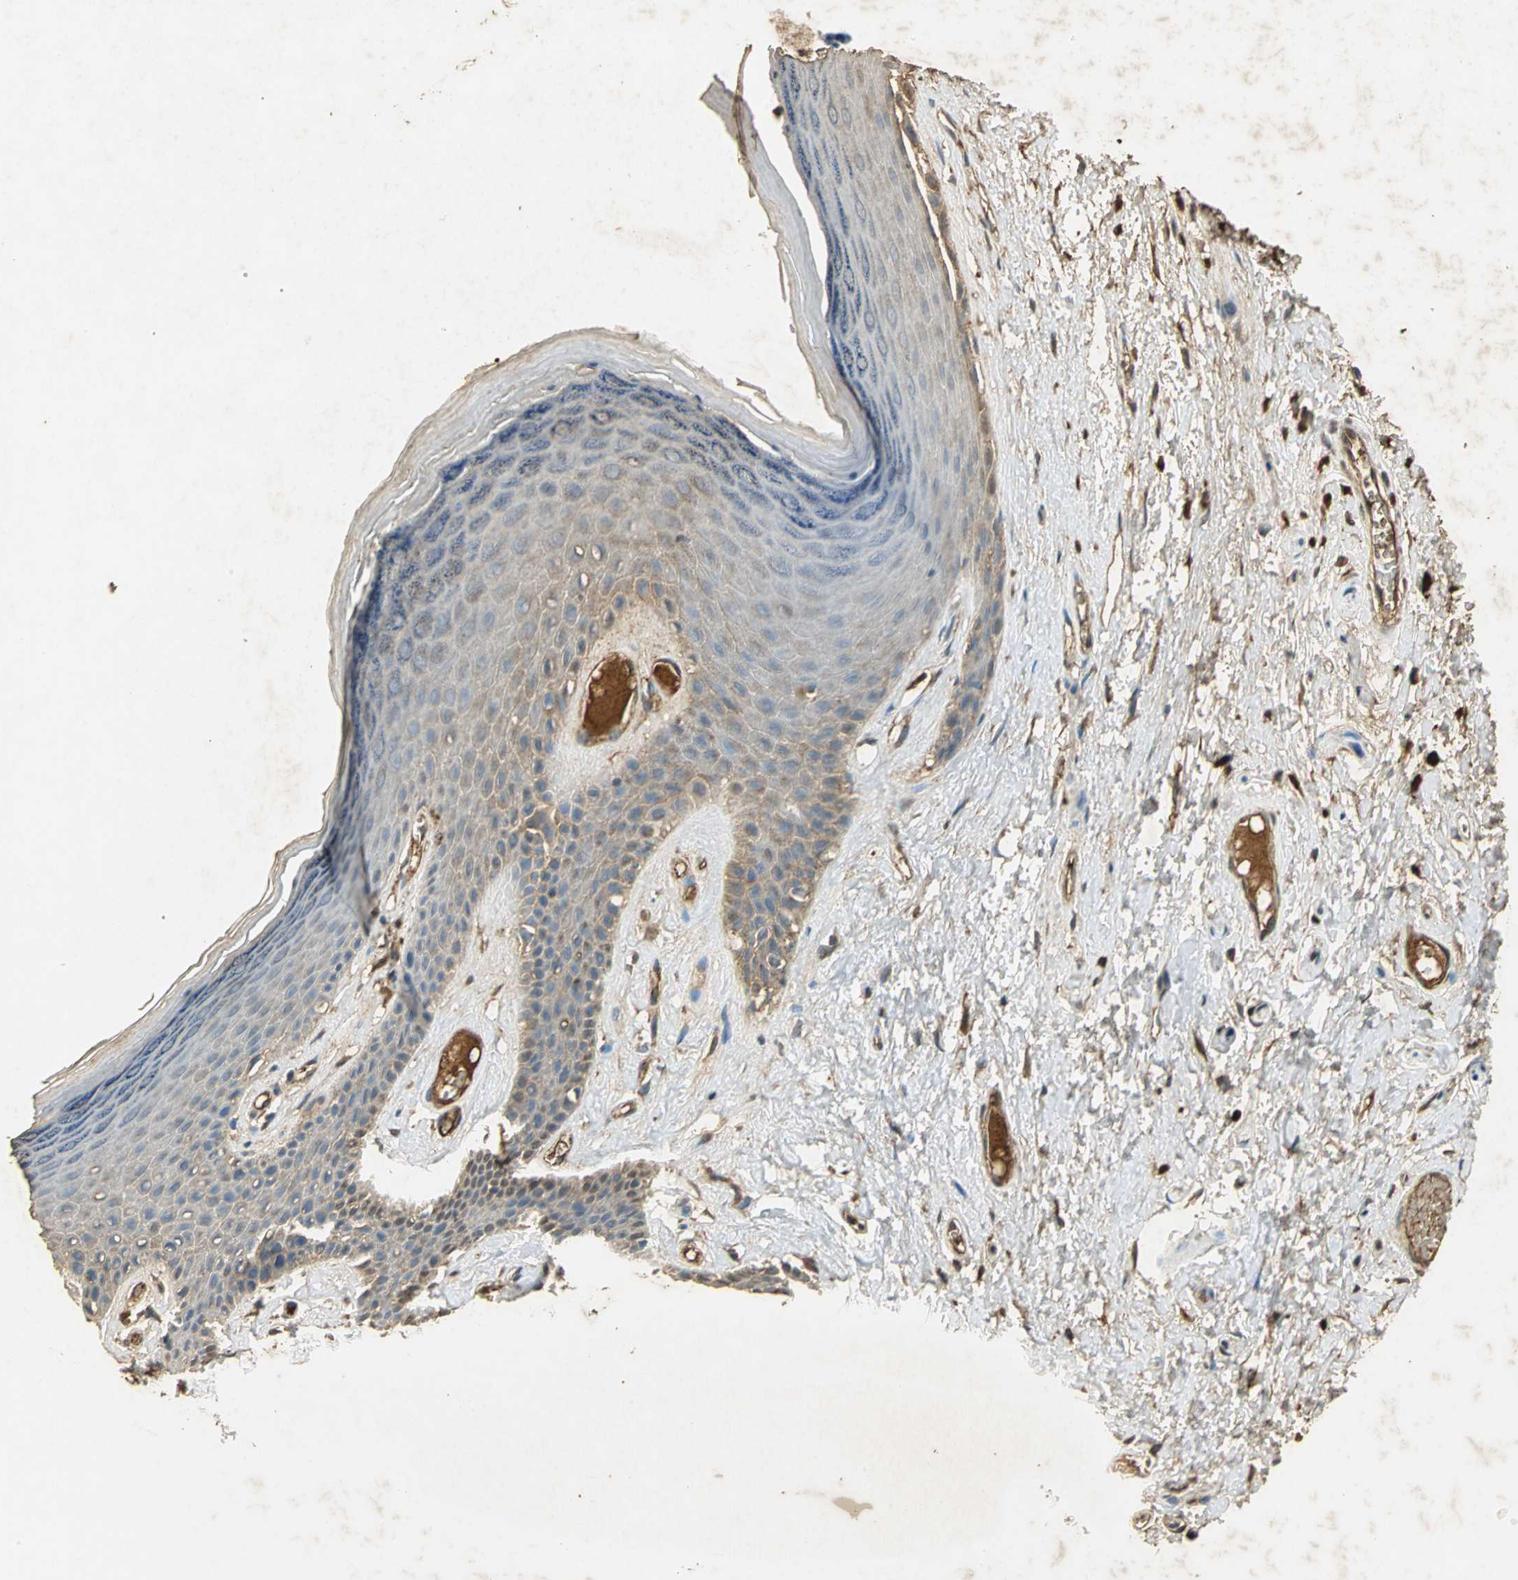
{"staining": {"intensity": "weak", "quantity": "<25%", "location": "cytoplasmic/membranous"}, "tissue": "skin", "cell_type": "Epidermal cells", "image_type": "normal", "snomed": [{"axis": "morphology", "description": "Normal tissue, NOS"}, {"axis": "morphology", "description": "Inflammation, NOS"}, {"axis": "topography", "description": "Vulva"}], "caption": "High magnification brightfield microscopy of normal skin stained with DAB (3,3'-diaminobenzidine) (brown) and counterstained with hematoxylin (blue): epidermal cells show no significant positivity.", "gene": "GAPDH", "patient": {"sex": "female", "age": 84}}